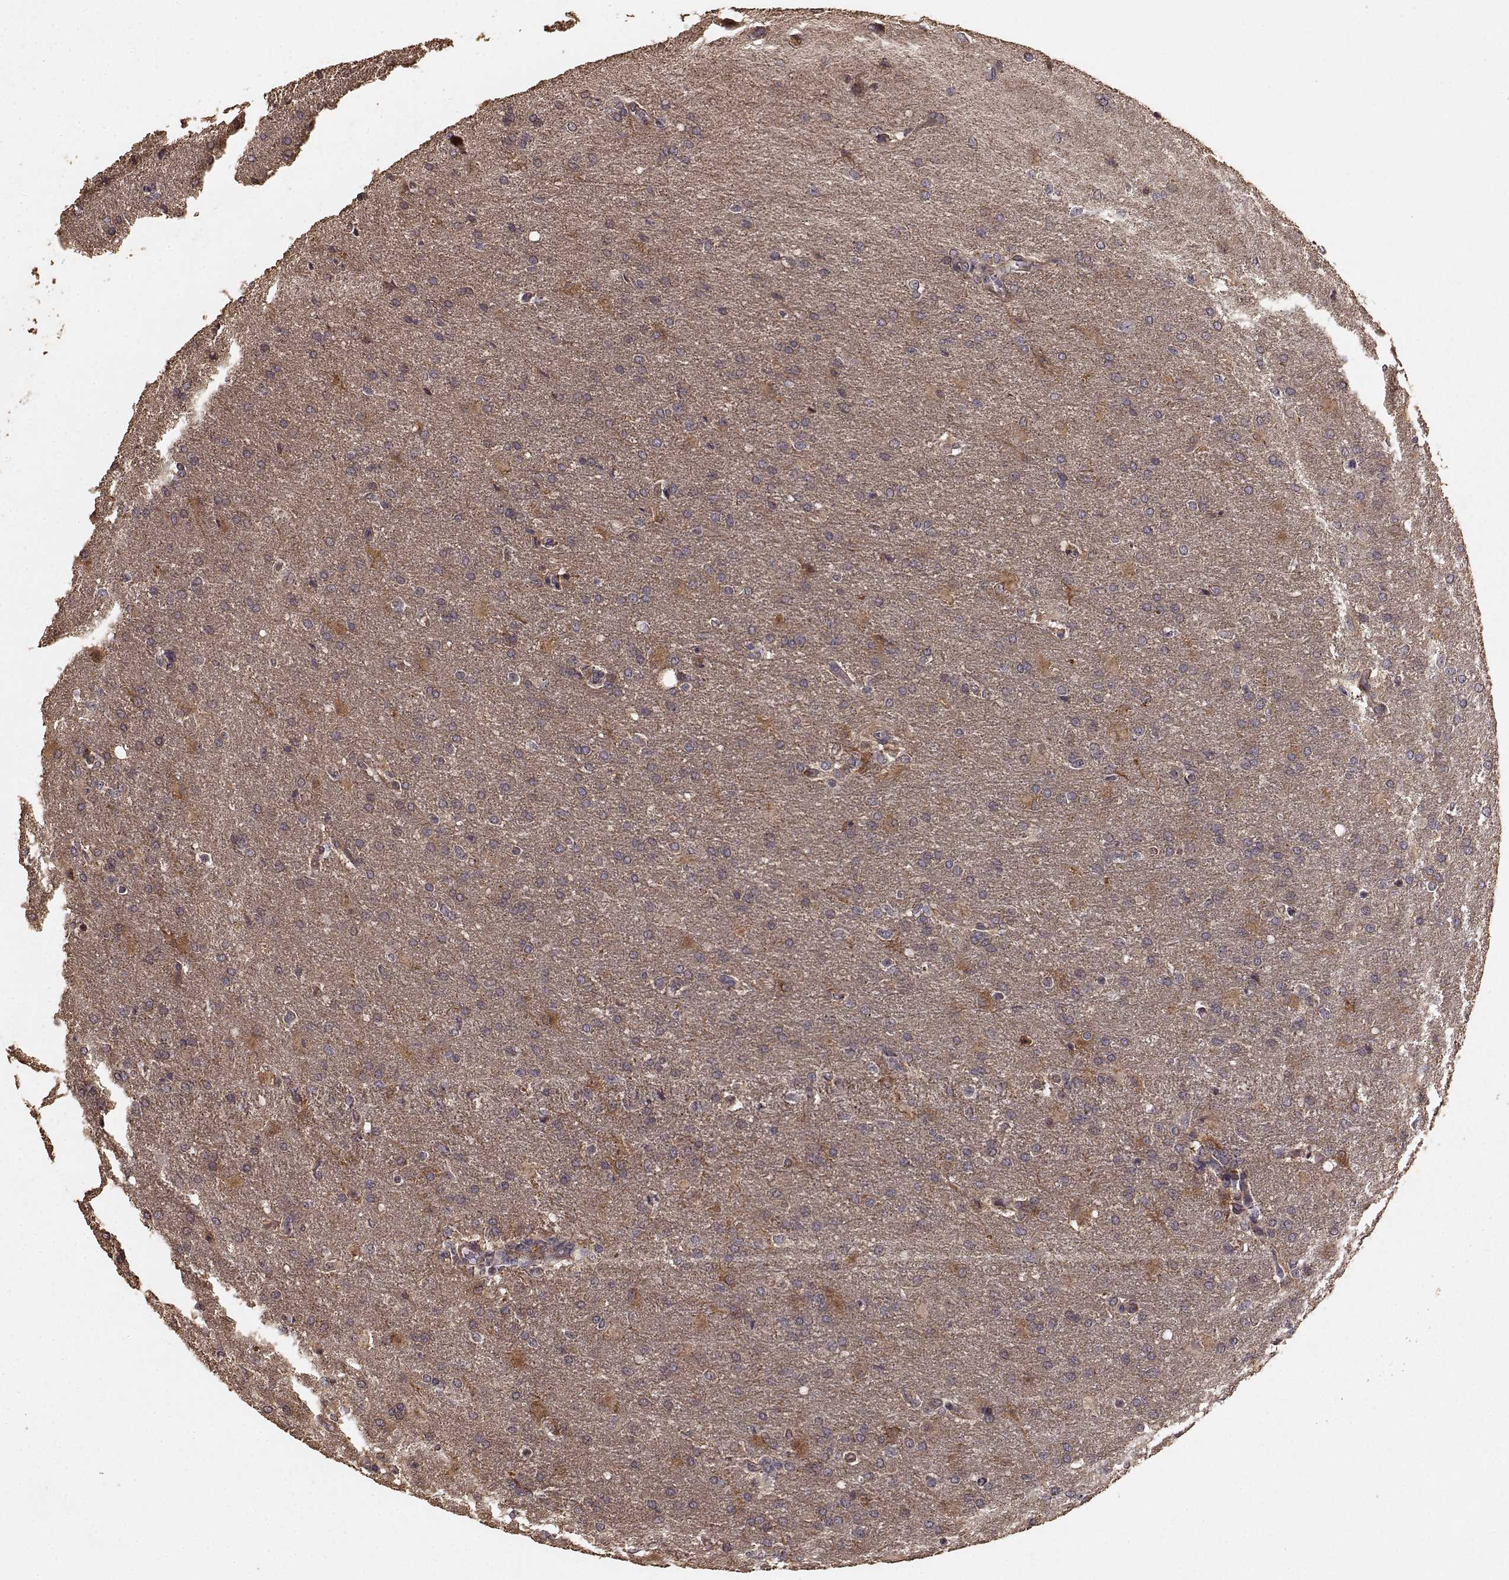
{"staining": {"intensity": "weak", "quantity": "25%-75%", "location": "cytoplasmic/membranous"}, "tissue": "glioma", "cell_type": "Tumor cells", "image_type": "cancer", "snomed": [{"axis": "morphology", "description": "Glioma, malignant, High grade"}, {"axis": "topography", "description": "Brain"}], "caption": "A brown stain highlights weak cytoplasmic/membranous staining of a protein in human glioma tumor cells.", "gene": "USP15", "patient": {"sex": "male", "age": 68}}